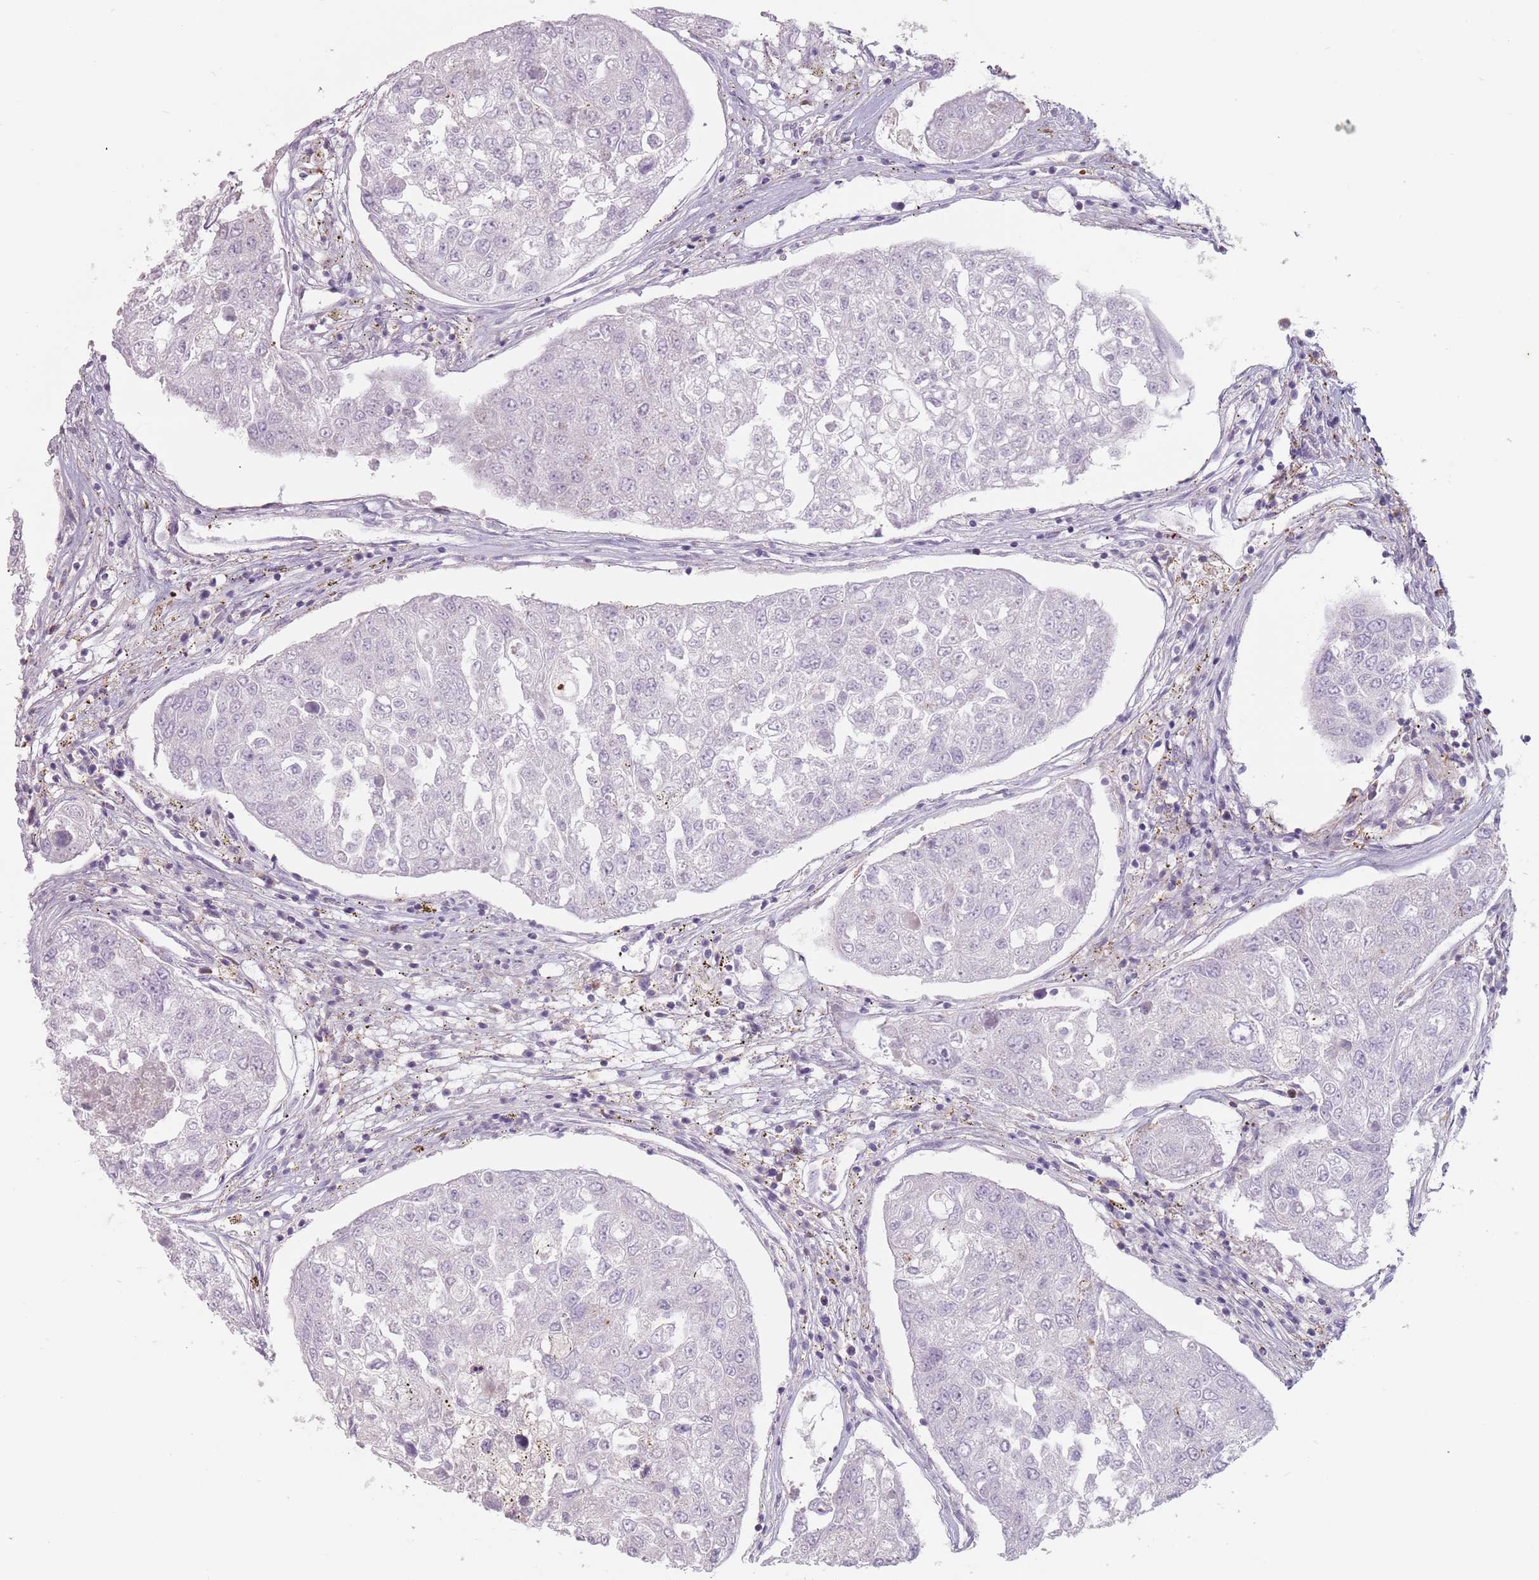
{"staining": {"intensity": "negative", "quantity": "none", "location": "none"}, "tissue": "urothelial cancer", "cell_type": "Tumor cells", "image_type": "cancer", "snomed": [{"axis": "morphology", "description": "Urothelial carcinoma, High grade"}, {"axis": "topography", "description": "Lymph node"}, {"axis": "topography", "description": "Urinary bladder"}], "caption": "Human urothelial carcinoma (high-grade) stained for a protein using IHC demonstrates no positivity in tumor cells.", "gene": "TPD52L2", "patient": {"sex": "male", "age": 51}}